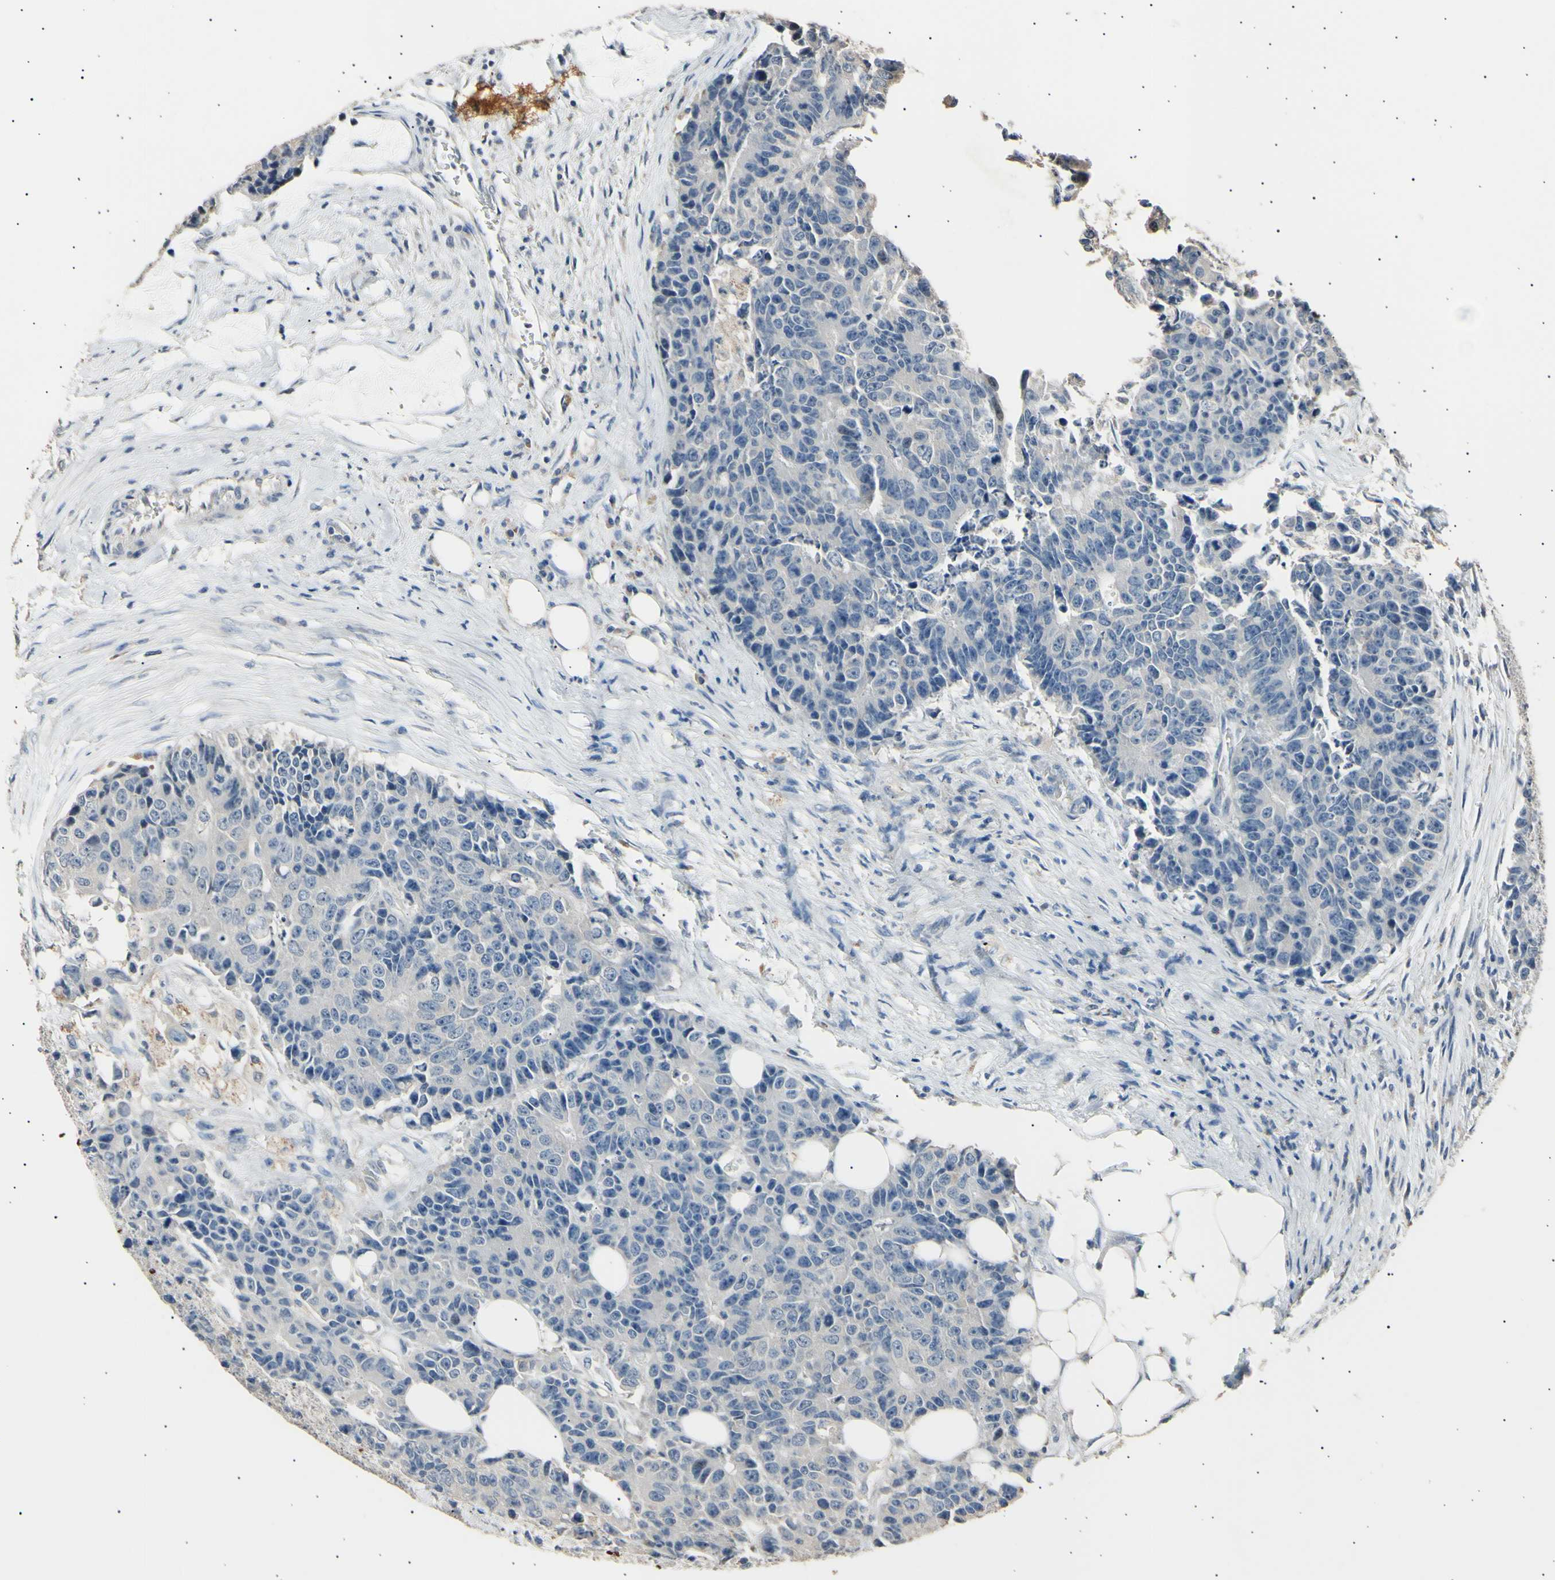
{"staining": {"intensity": "negative", "quantity": "none", "location": "none"}, "tissue": "colorectal cancer", "cell_type": "Tumor cells", "image_type": "cancer", "snomed": [{"axis": "morphology", "description": "Adenocarcinoma, NOS"}, {"axis": "topography", "description": "Colon"}], "caption": "The immunohistochemistry photomicrograph has no significant positivity in tumor cells of colorectal cancer (adenocarcinoma) tissue. The staining was performed using DAB (3,3'-diaminobenzidine) to visualize the protein expression in brown, while the nuclei were stained in blue with hematoxylin (Magnification: 20x).", "gene": "LDLR", "patient": {"sex": "female", "age": 86}}